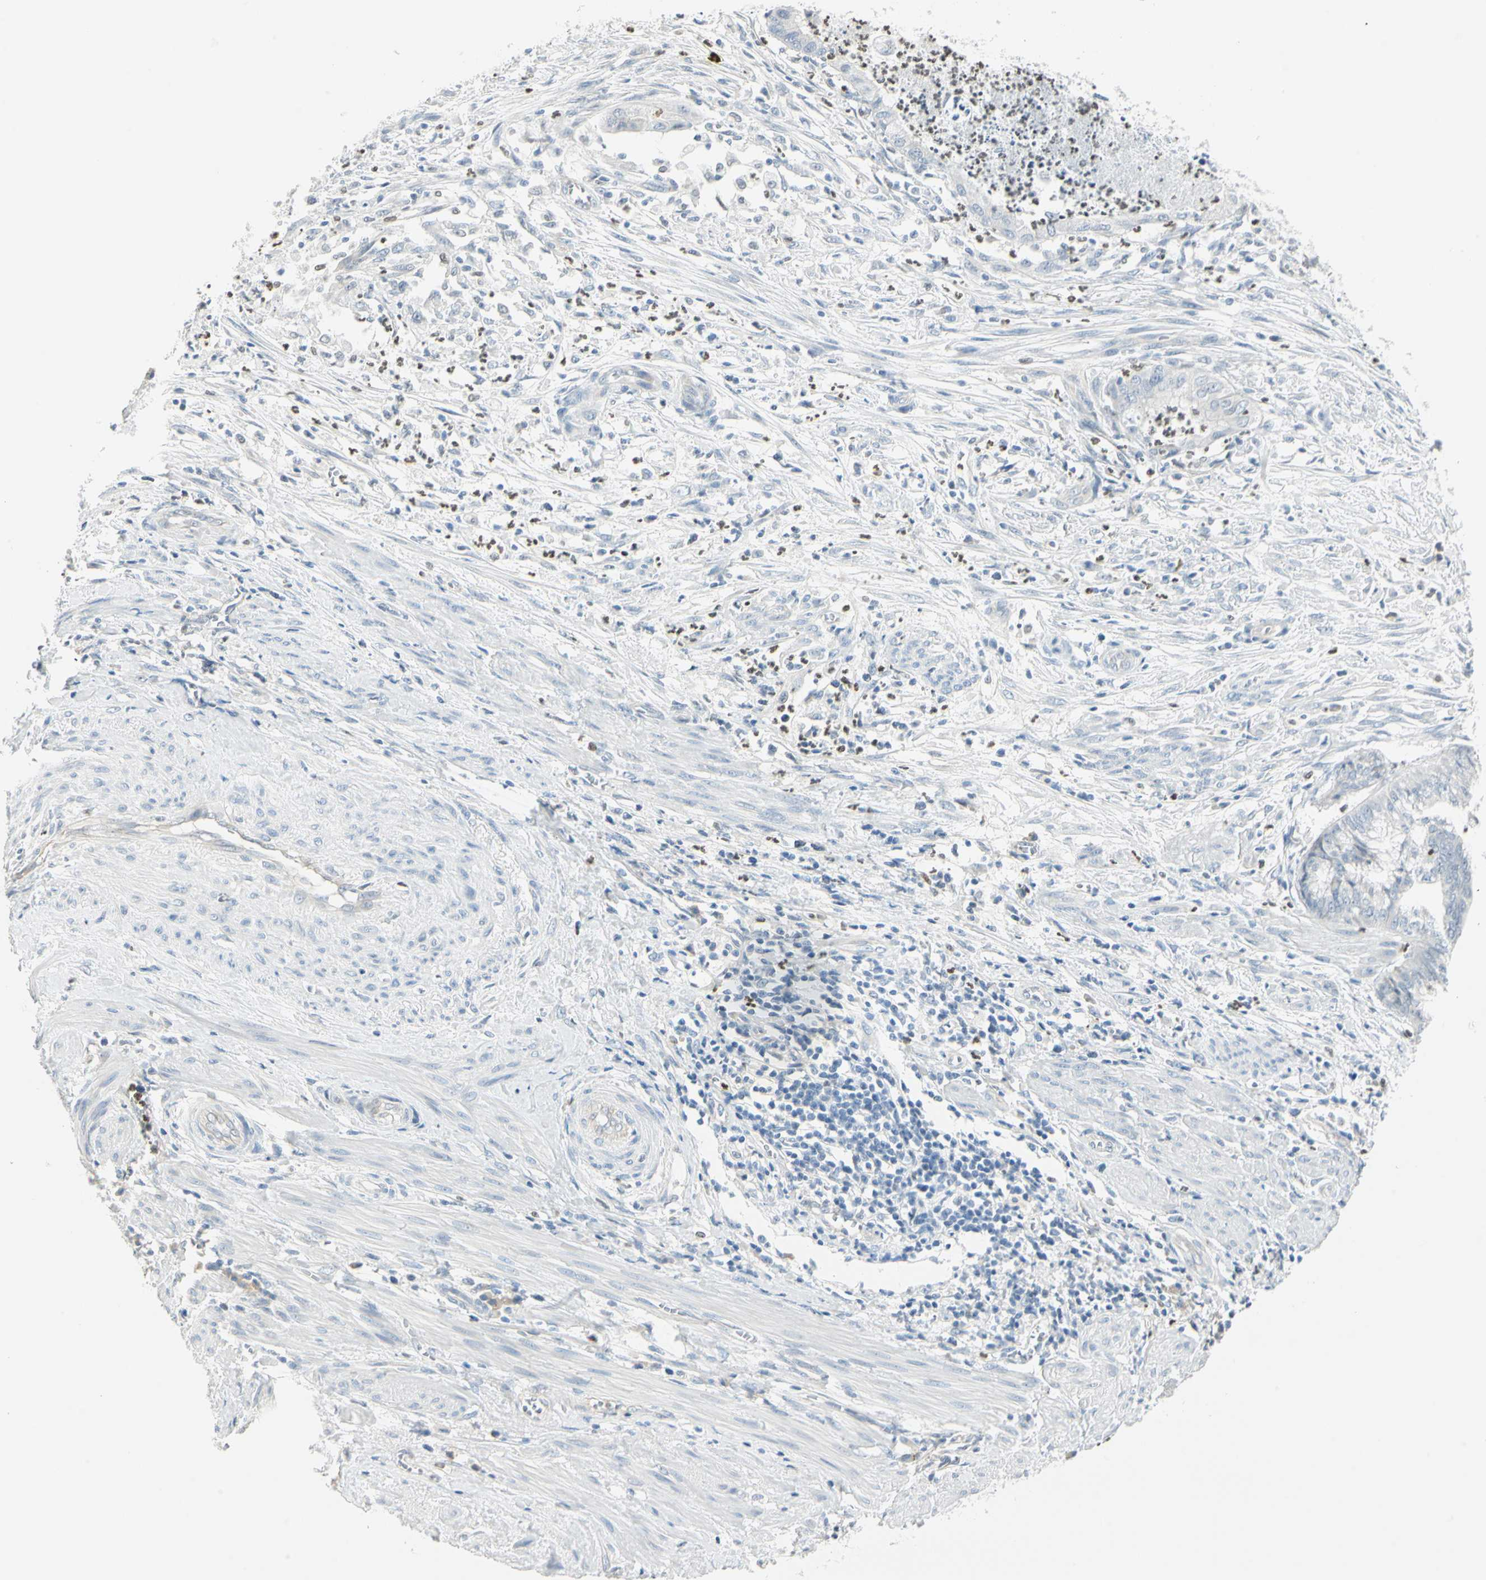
{"staining": {"intensity": "negative", "quantity": "none", "location": "none"}, "tissue": "endometrial cancer", "cell_type": "Tumor cells", "image_type": "cancer", "snomed": [{"axis": "morphology", "description": "Necrosis, NOS"}, {"axis": "morphology", "description": "Adenocarcinoma, NOS"}, {"axis": "topography", "description": "Endometrium"}], "caption": "The IHC micrograph has no significant staining in tumor cells of adenocarcinoma (endometrial) tissue.", "gene": "MLLT10", "patient": {"sex": "female", "age": 79}}